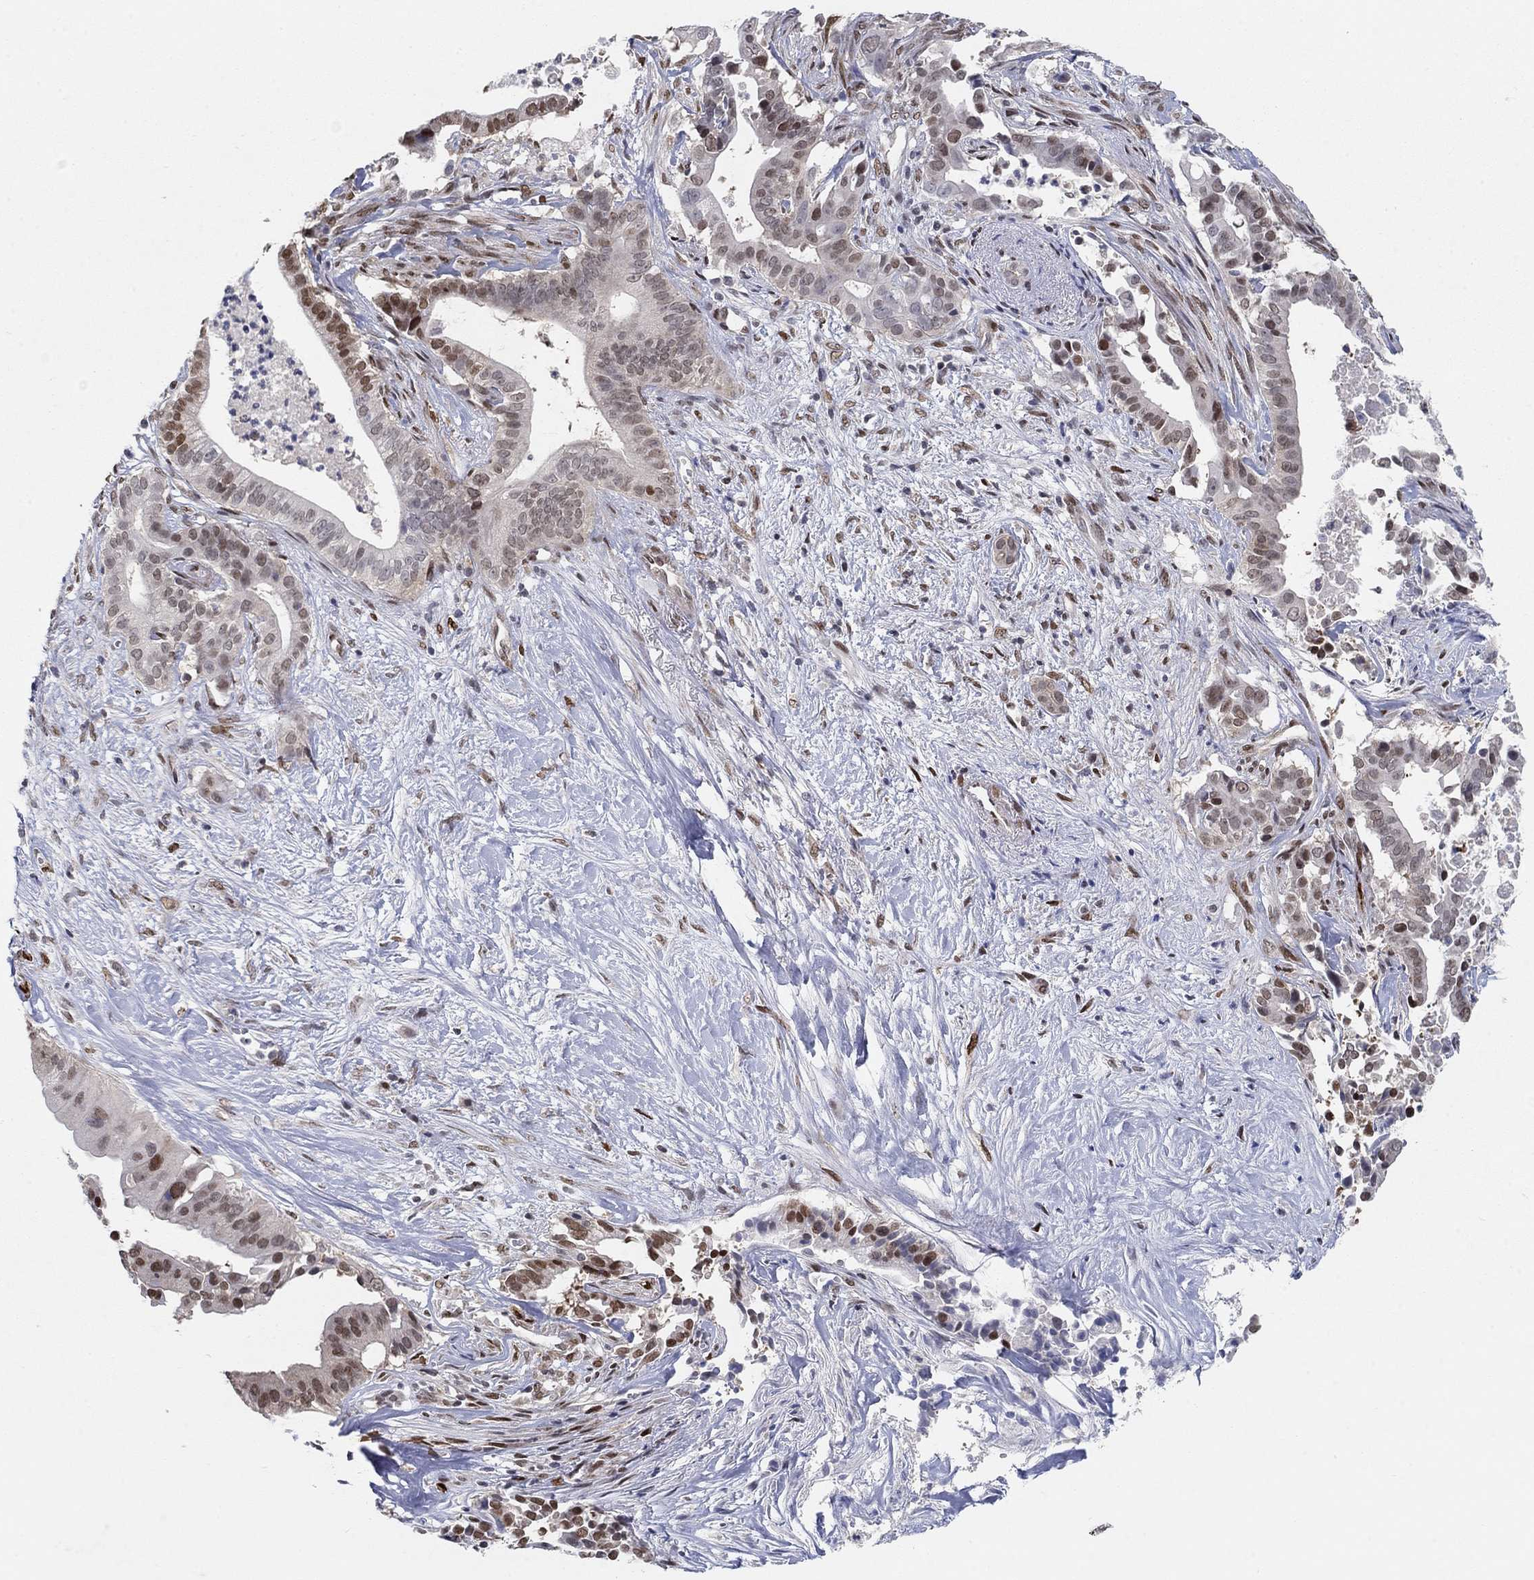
{"staining": {"intensity": "strong", "quantity": "25%-75%", "location": "nuclear"}, "tissue": "pancreatic cancer", "cell_type": "Tumor cells", "image_type": "cancer", "snomed": [{"axis": "morphology", "description": "Adenocarcinoma, NOS"}, {"axis": "topography", "description": "Pancreas"}], "caption": "Protein expression analysis of pancreatic cancer (adenocarcinoma) displays strong nuclear expression in about 25%-75% of tumor cells.", "gene": "CENPE", "patient": {"sex": "male", "age": 61}}